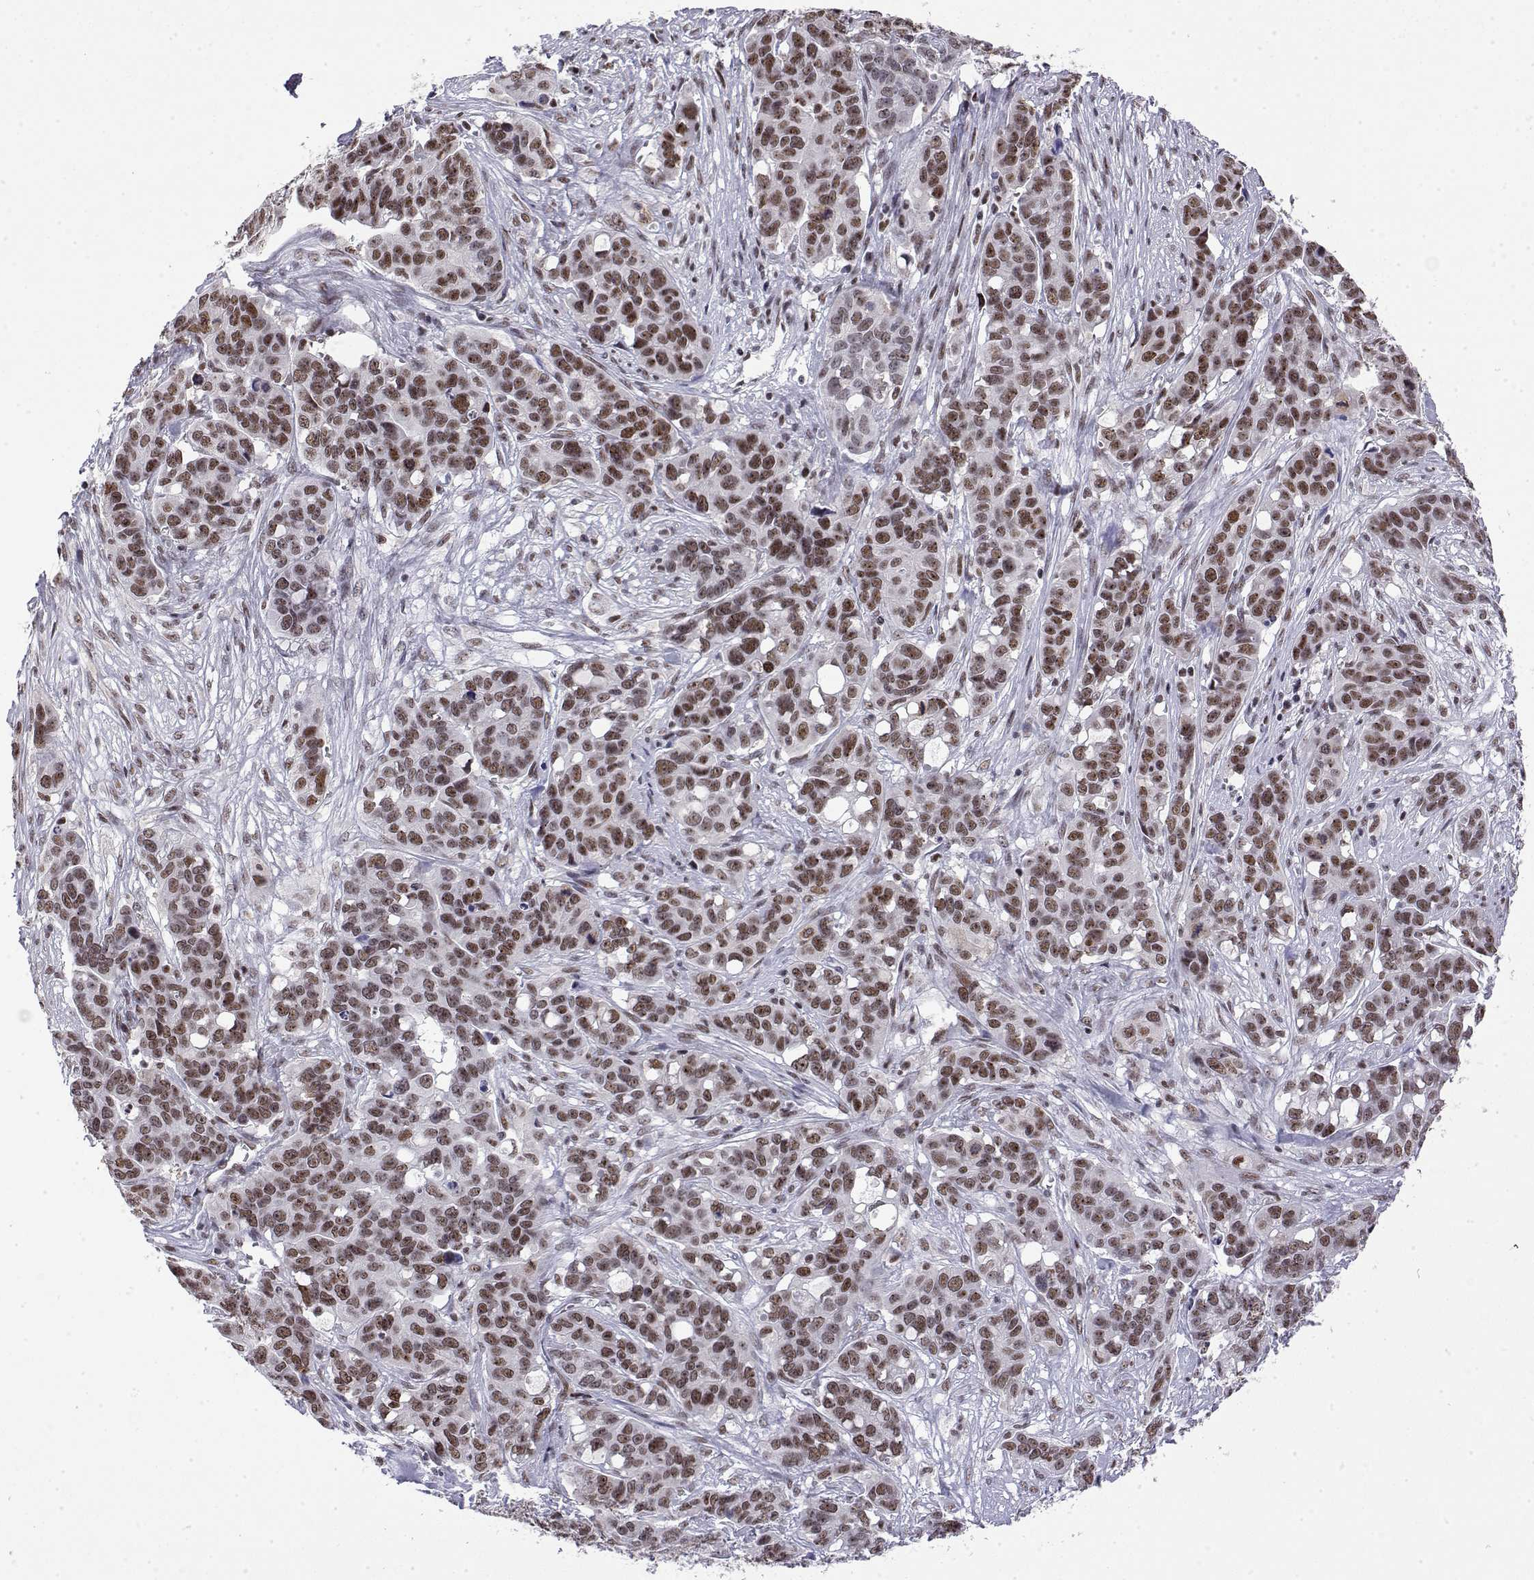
{"staining": {"intensity": "moderate", "quantity": ">75%", "location": "nuclear"}, "tissue": "ovarian cancer", "cell_type": "Tumor cells", "image_type": "cancer", "snomed": [{"axis": "morphology", "description": "Carcinoma, endometroid"}, {"axis": "topography", "description": "Ovary"}], "caption": "The micrograph demonstrates immunohistochemical staining of ovarian endometroid carcinoma. There is moderate nuclear positivity is present in about >75% of tumor cells.", "gene": "POLDIP3", "patient": {"sex": "female", "age": 78}}